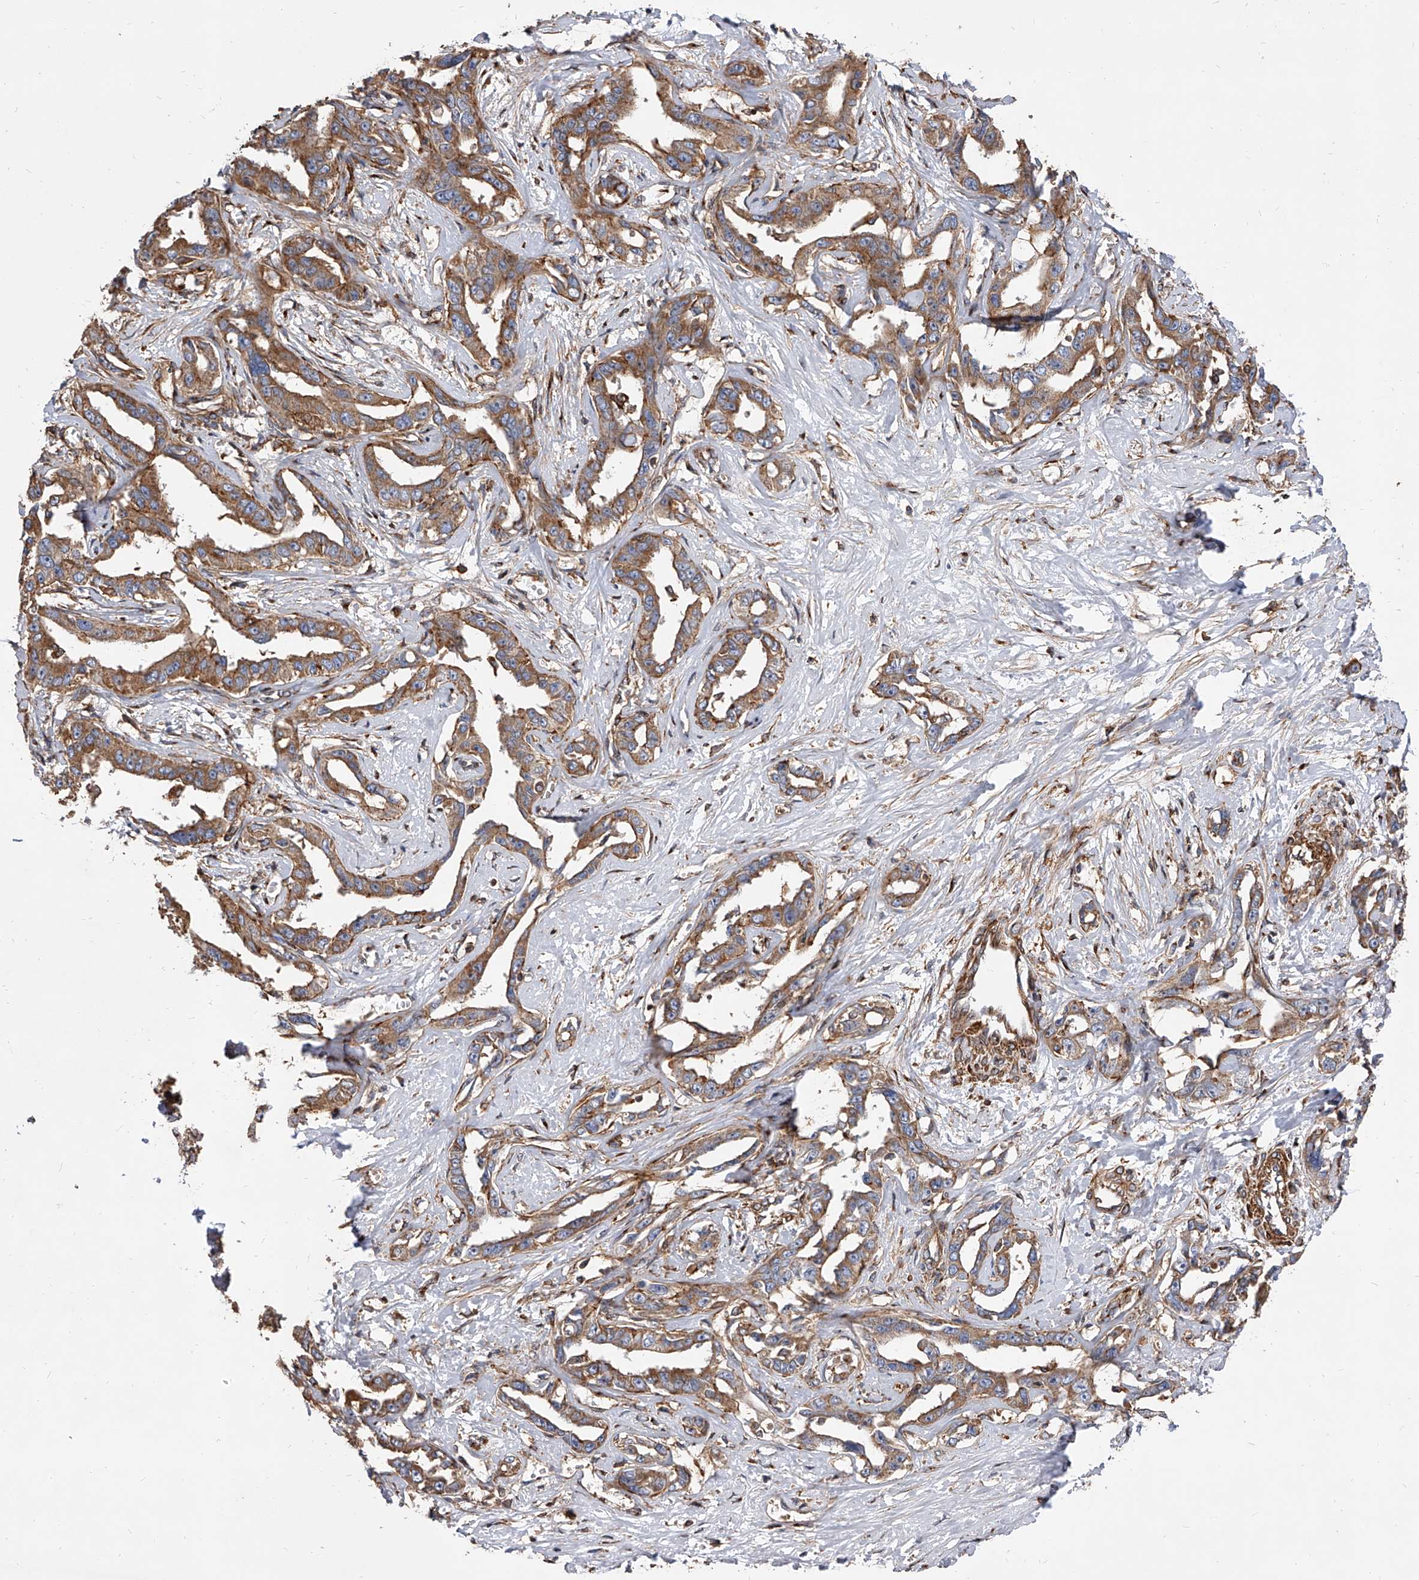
{"staining": {"intensity": "moderate", "quantity": ">75%", "location": "cytoplasmic/membranous"}, "tissue": "liver cancer", "cell_type": "Tumor cells", "image_type": "cancer", "snomed": [{"axis": "morphology", "description": "Cholangiocarcinoma"}, {"axis": "topography", "description": "Liver"}], "caption": "A brown stain shows moderate cytoplasmic/membranous expression of a protein in human cholangiocarcinoma (liver) tumor cells. The protein is stained brown, and the nuclei are stained in blue (DAB (3,3'-diaminobenzidine) IHC with brightfield microscopy, high magnification).", "gene": "PISD", "patient": {"sex": "male", "age": 59}}